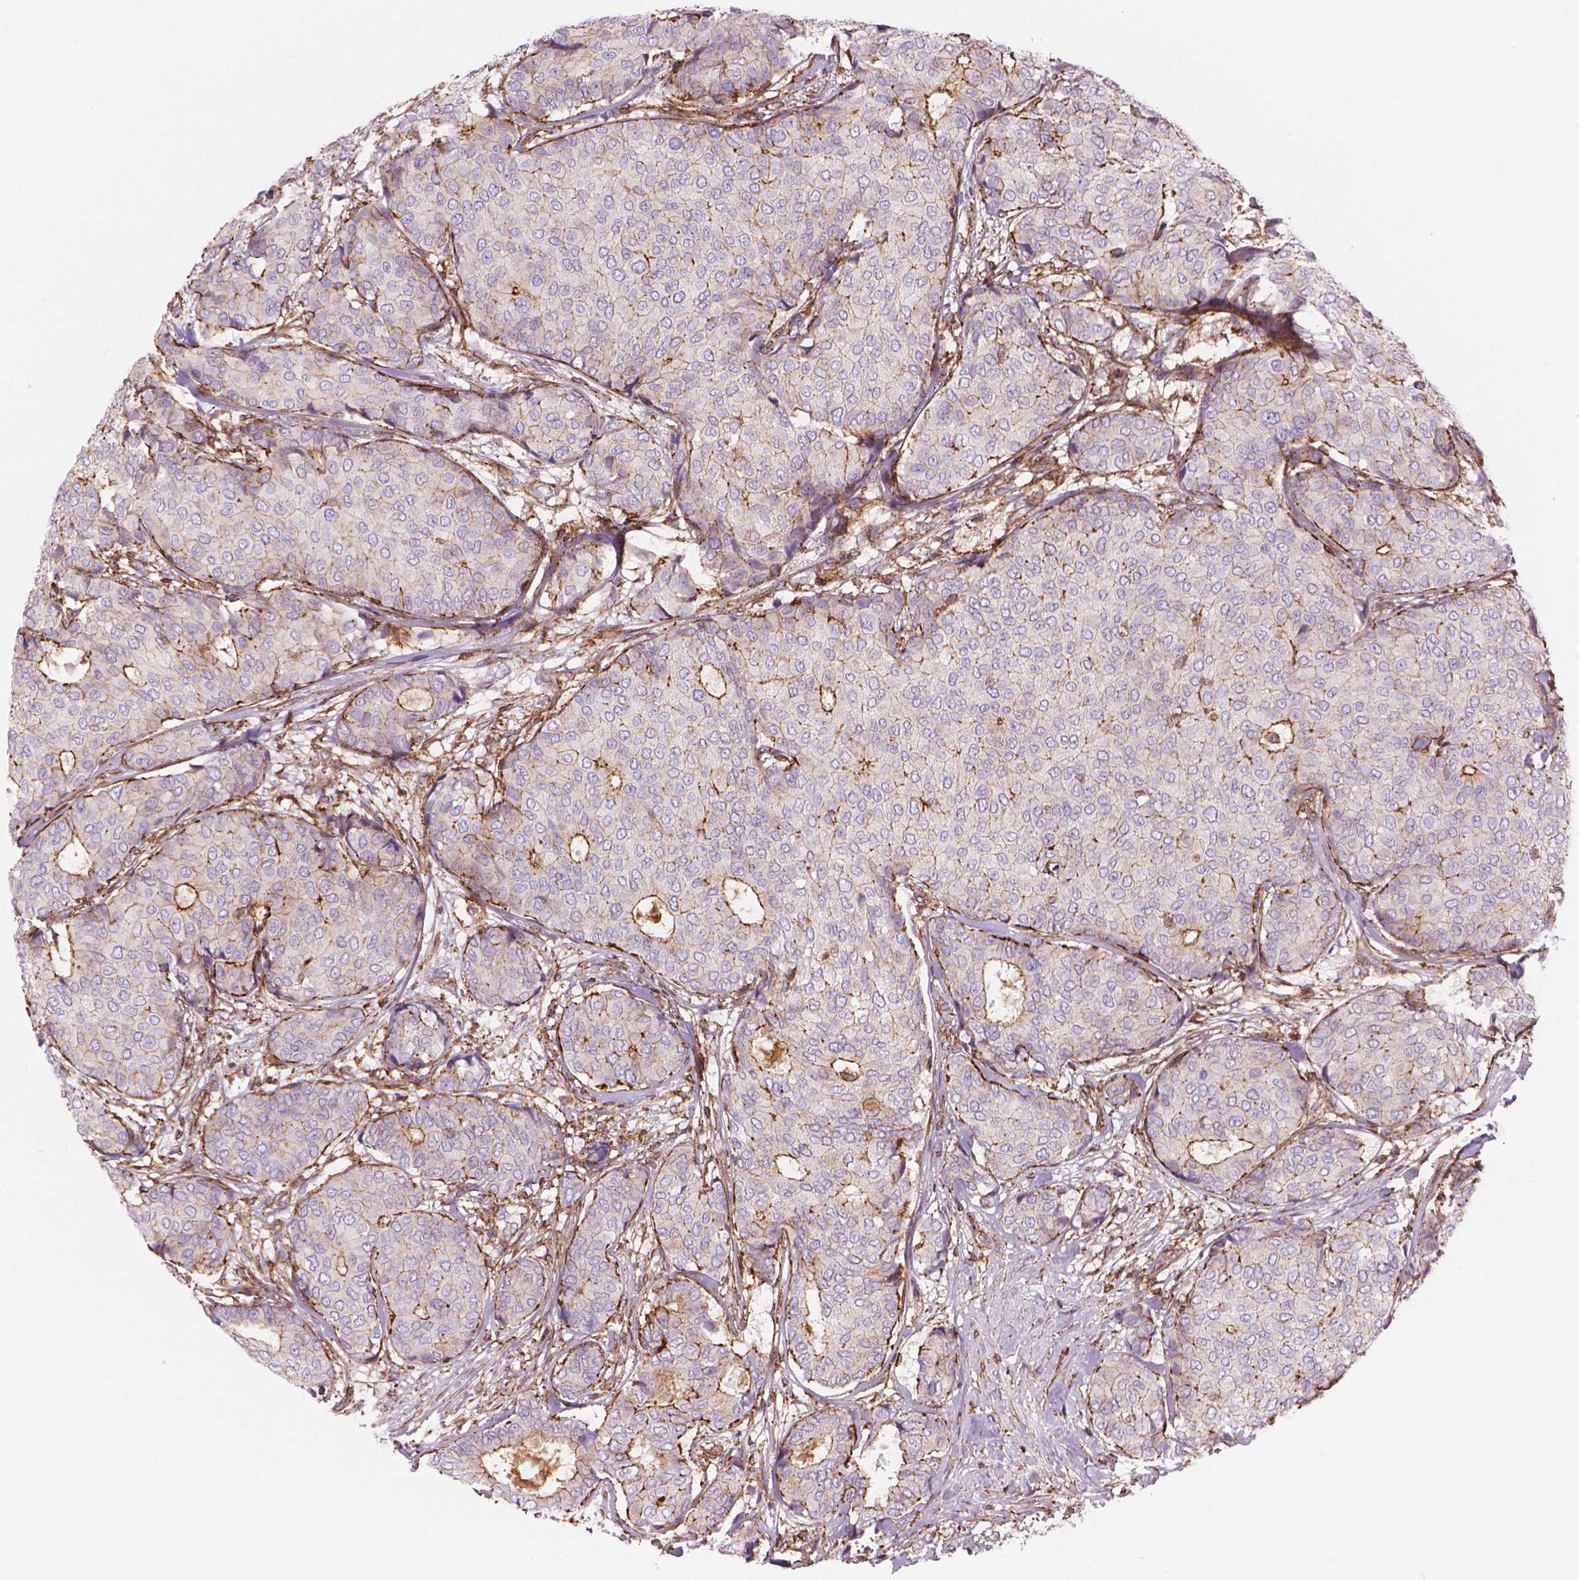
{"staining": {"intensity": "moderate", "quantity": "25%-75%", "location": "cytoplasmic/membranous"}, "tissue": "breast cancer", "cell_type": "Tumor cells", "image_type": "cancer", "snomed": [{"axis": "morphology", "description": "Duct carcinoma"}, {"axis": "topography", "description": "Breast"}], "caption": "Immunohistochemistry histopathology image of neoplastic tissue: human breast infiltrating ductal carcinoma stained using immunohistochemistry displays medium levels of moderate protein expression localized specifically in the cytoplasmic/membranous of tumor cells, appearing as a cytoplasmic/membranous brown color.", "gene": "PATJ", "patient": {"sex": "female", "age": 75}}